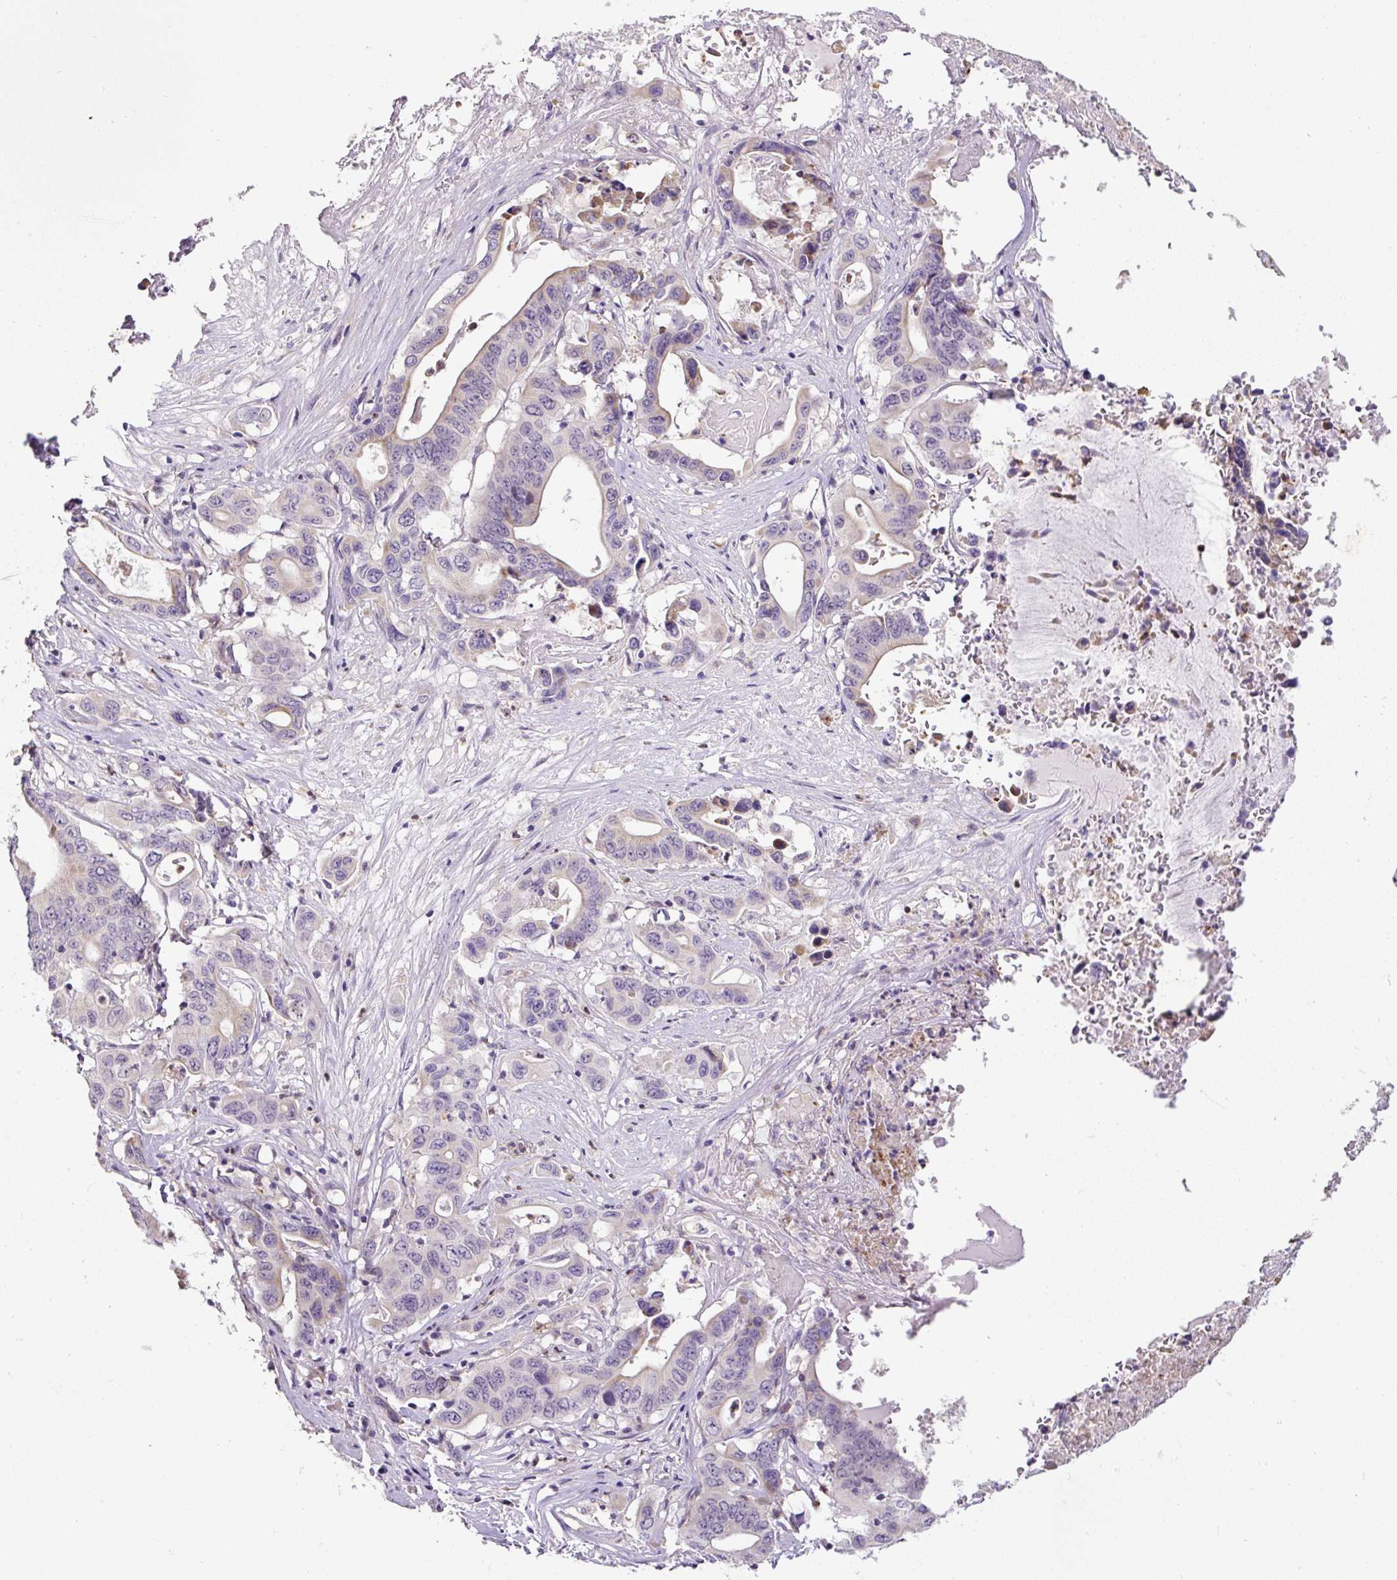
{"staining": {"intensity": "weak", "quantity": "<25%", "location": "cytoplasmic/membranous"}, "tissue": "lung cancer", "cell_type": "Tumor cells", "image_type": "cancer", "snomed": [{"axis": "morphology", "description": "Adenocarcinoma, NOS"}, {"axis": "topography", "description": "Lung"}], "caption": "A photomicrograph of lung adenocarcinoma stained for a protein exhibits no brown staining in tumor cells.", "gene": "HPS4", "patient": {"sex": "female", "age": 60}}